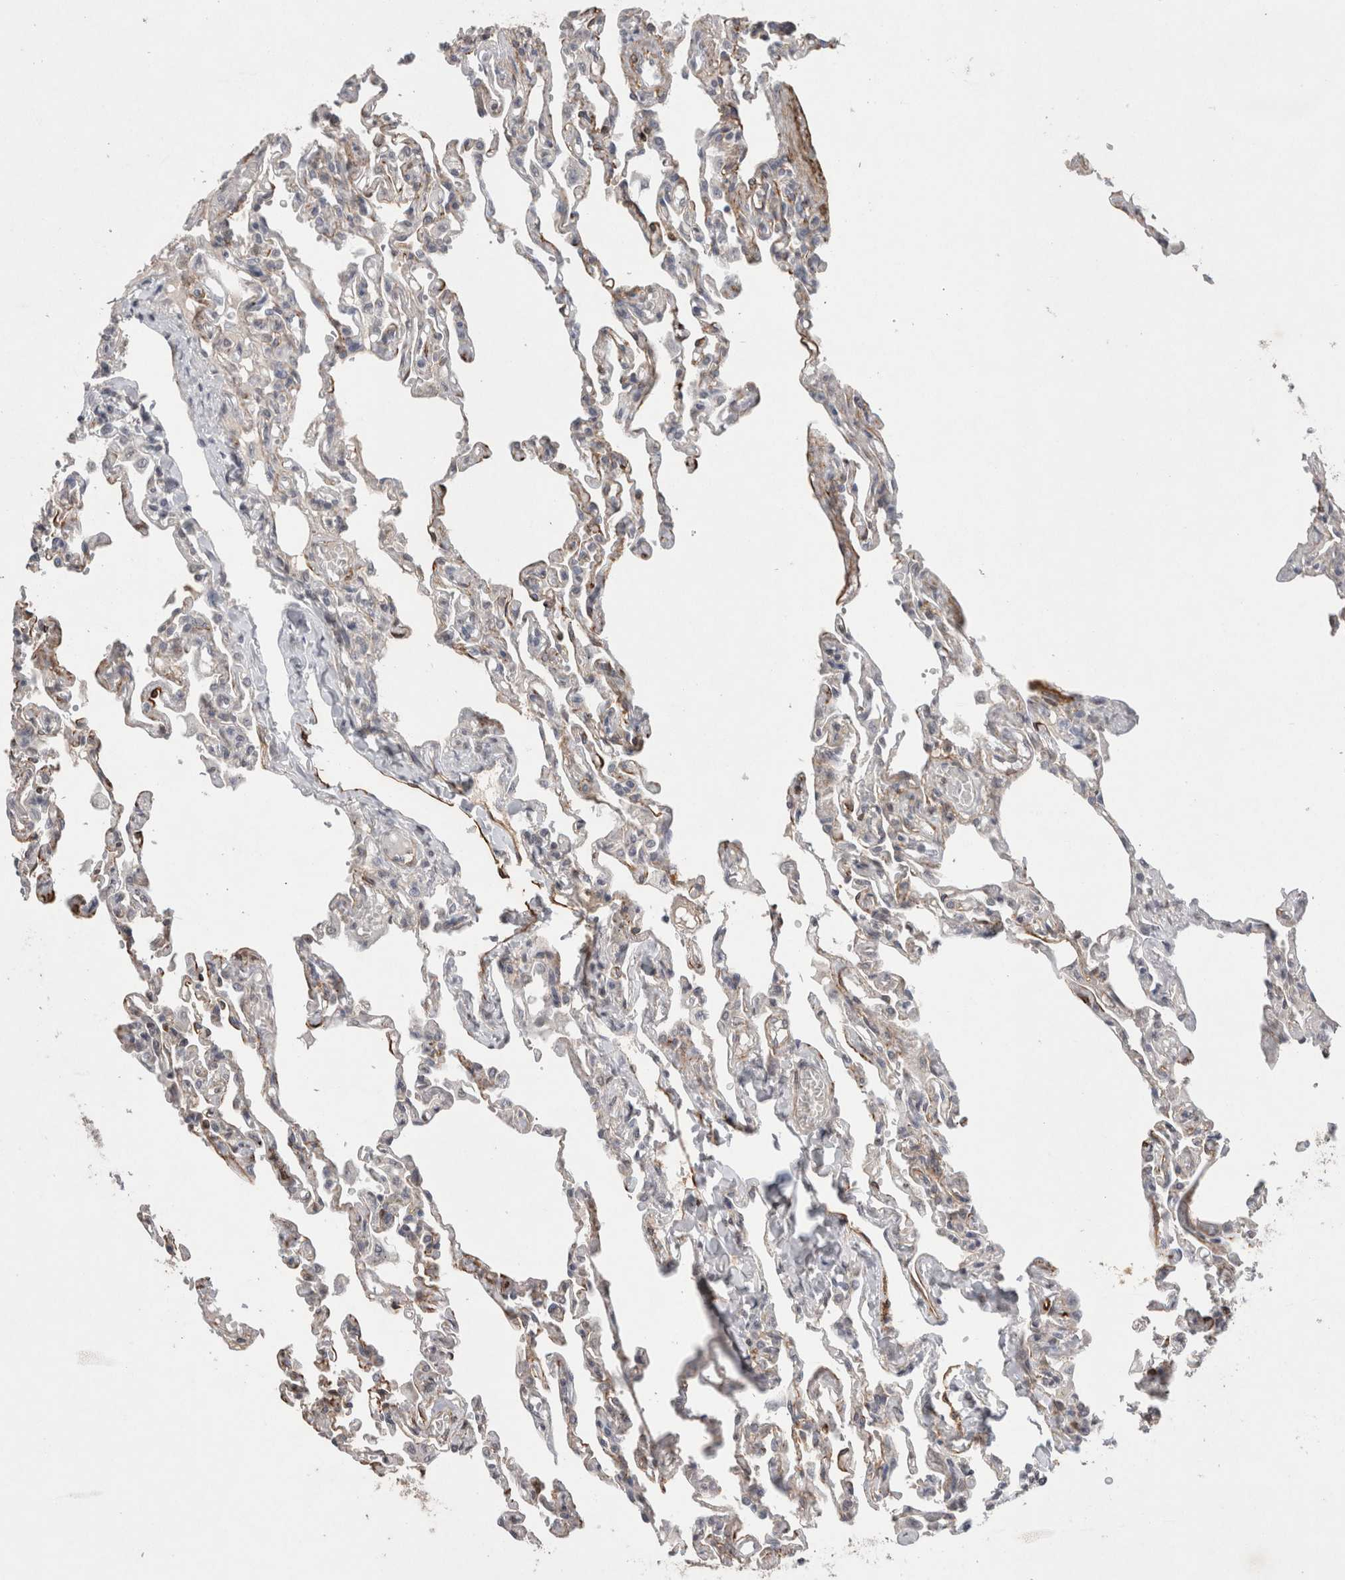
{"staining": {"intensity": "weak", "quantity": "25%-75%", "location": "cytoplasmic/membranous"}, "tissue": "lung", "cell_type": "Alveolar cells", "image_type": "normal", "snomed": [{"axis": "morphology", "description": "Normal tissue, NOS"}, {"axis": "topography", "description": "Lung"}], "caption": "Immunohistochemistry of unremarkable human lung exhibits low levels of weak cytoplasmic/membranous positivity in approximately 25%-75% of alveolar cells.", "gene": "CDH13", "patient": {"sex": "male", "age": 21}}